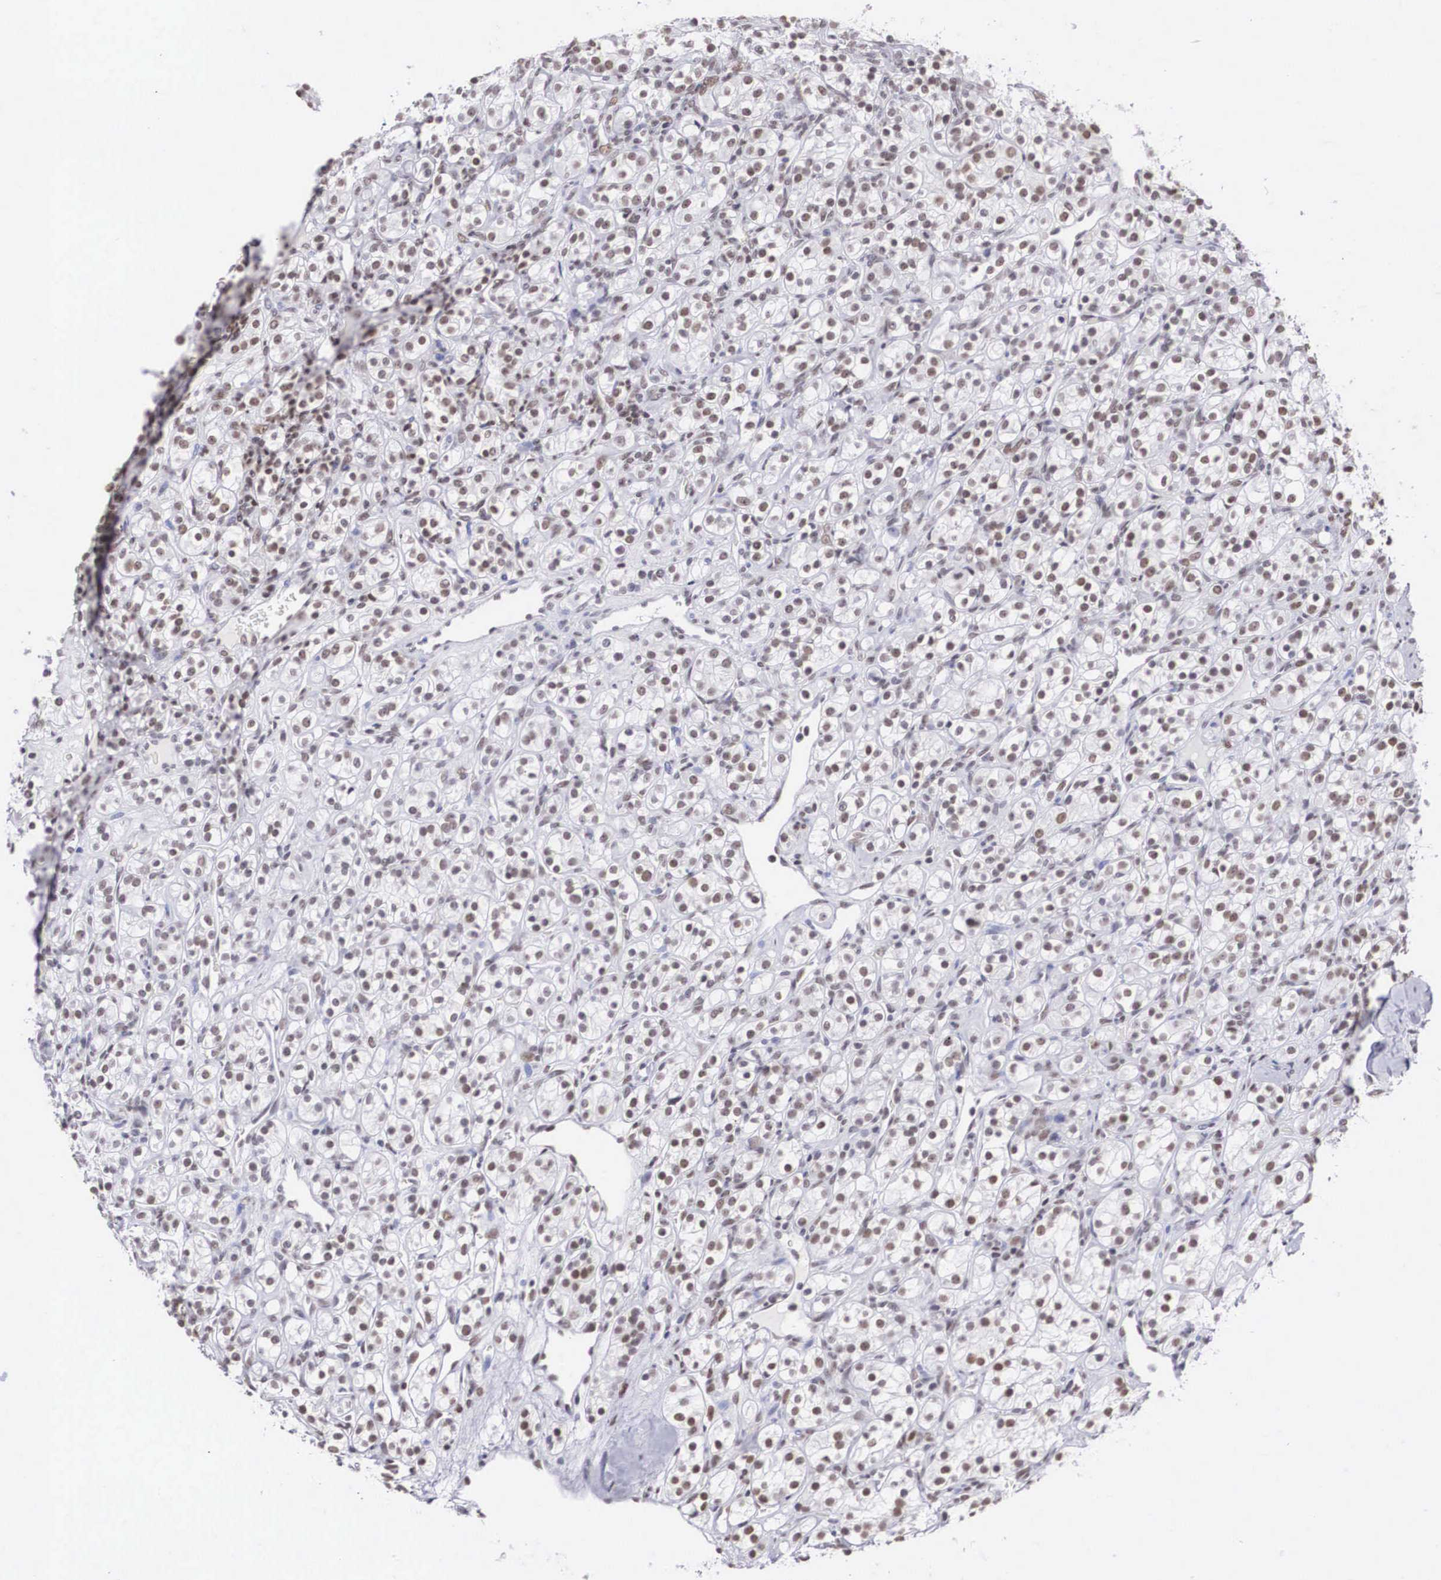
{"staining": {"intensity": "weak", "quantity": "25%-75%", "location": "nuclear"}, "tissue": "renal cancer", "cell_type": "Tumor cells", "image_type": "cancer", "snomed": [{"axis": "morphology", "description": "Adenocarcinoma, NOS"}, {"axis": "topography", "description": "Kidney"}], "caption": "Tumor cells show low levels of weak nuclear positivity in about 25%-75% of cells in renal adenocarcinoma.", "gene": "CSTF2", "patient": {"sex": "male", "age": 77}}